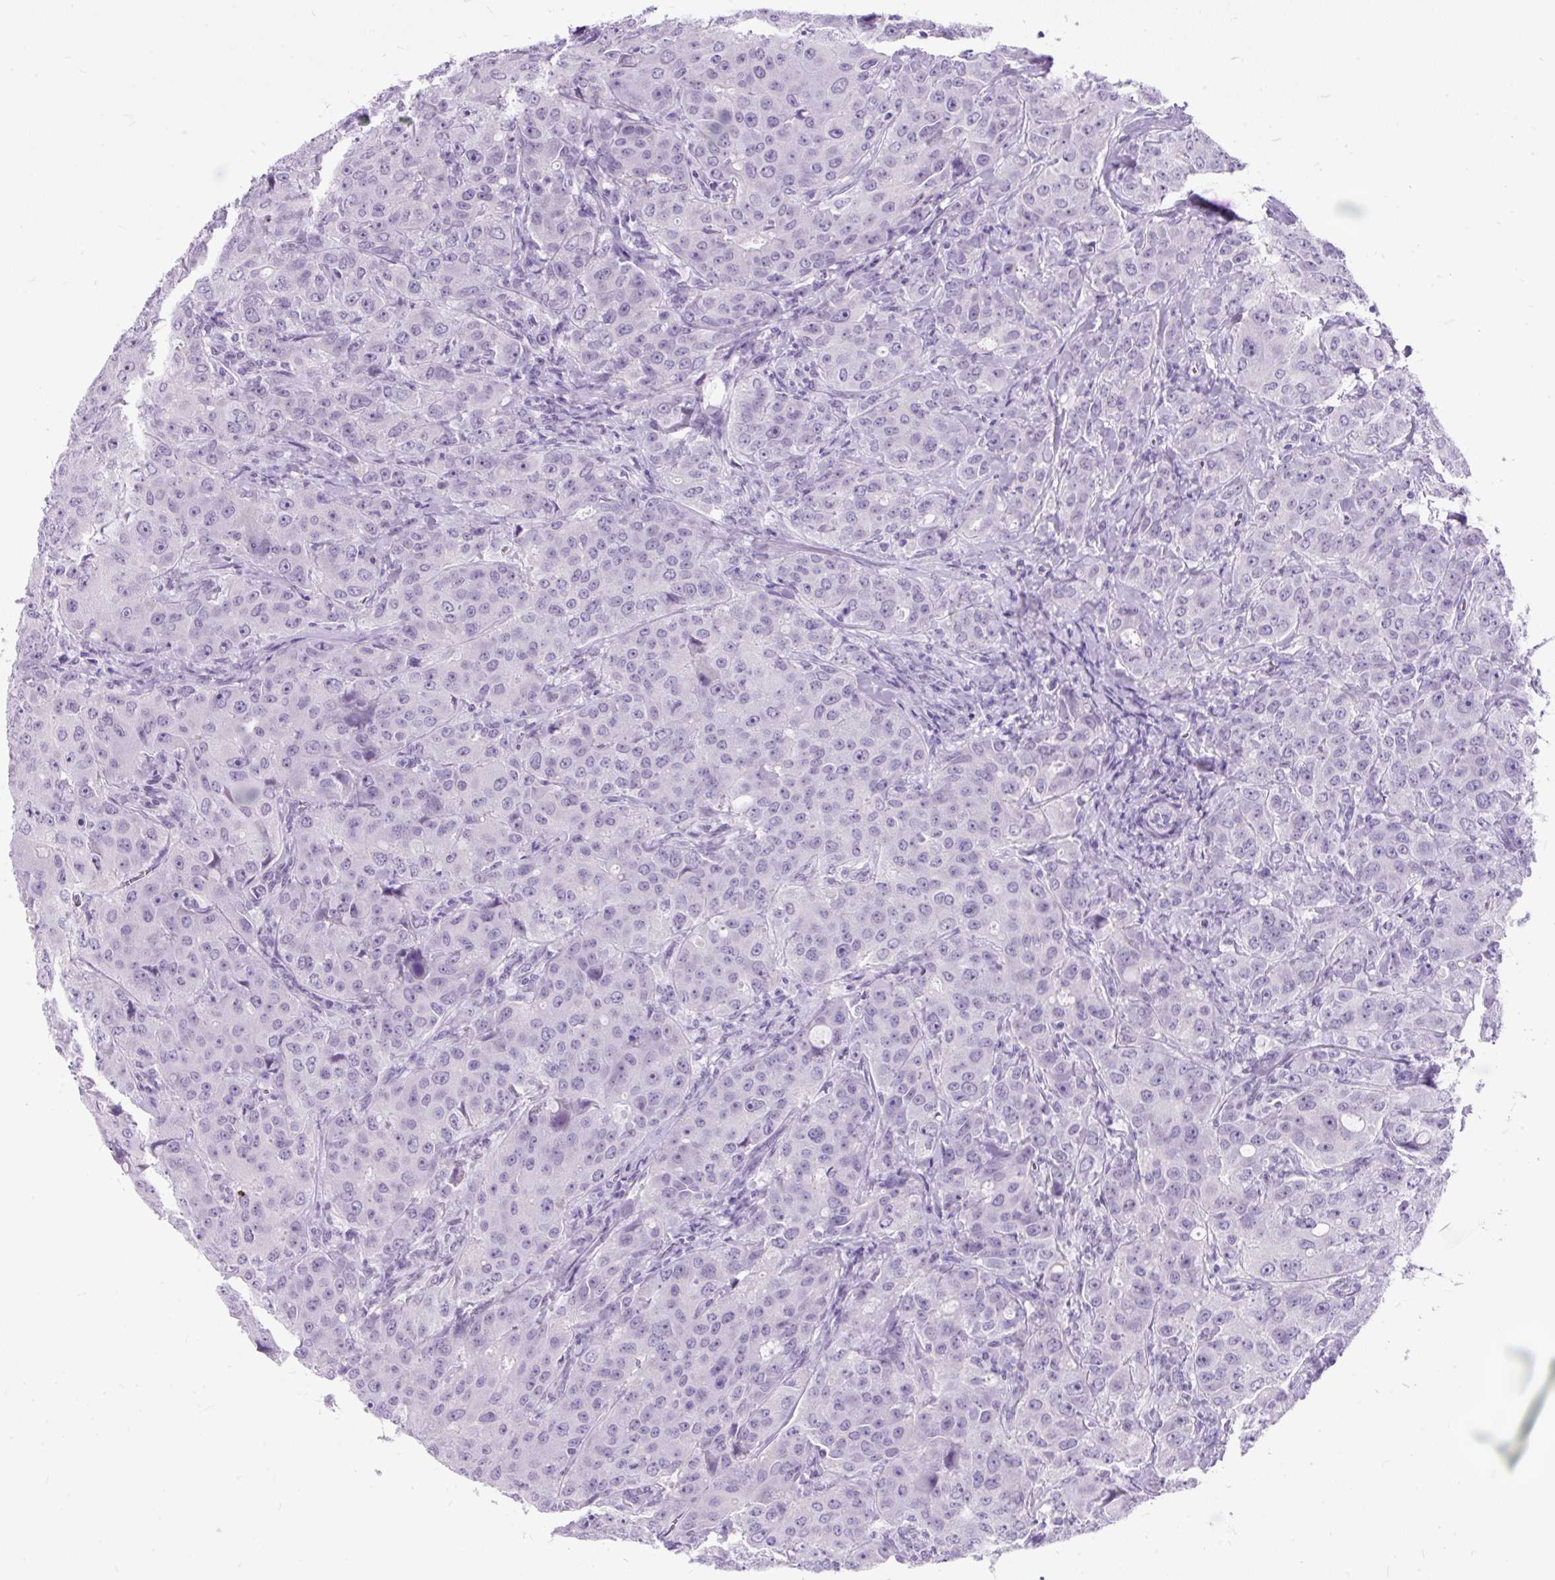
{"staining": {"intensity": "negative", "quantity": "none", "location": "none"}, "tissue": "breast cancer", "cell_type": "Tumor cells", "image_type": "cancer", "snomed": [{"axis": "morphology", "description": "Duct carcinoma"}, {"axis": "topography", "description": "Breast"}], "caption": "A photomicrograph of breast infiltrating ductal carcinoma stained for a protein demonstrates no brown staining in tumor cells.", "gene": "SCGB1A1", "patient": {"sex": "female", "age": 43}}